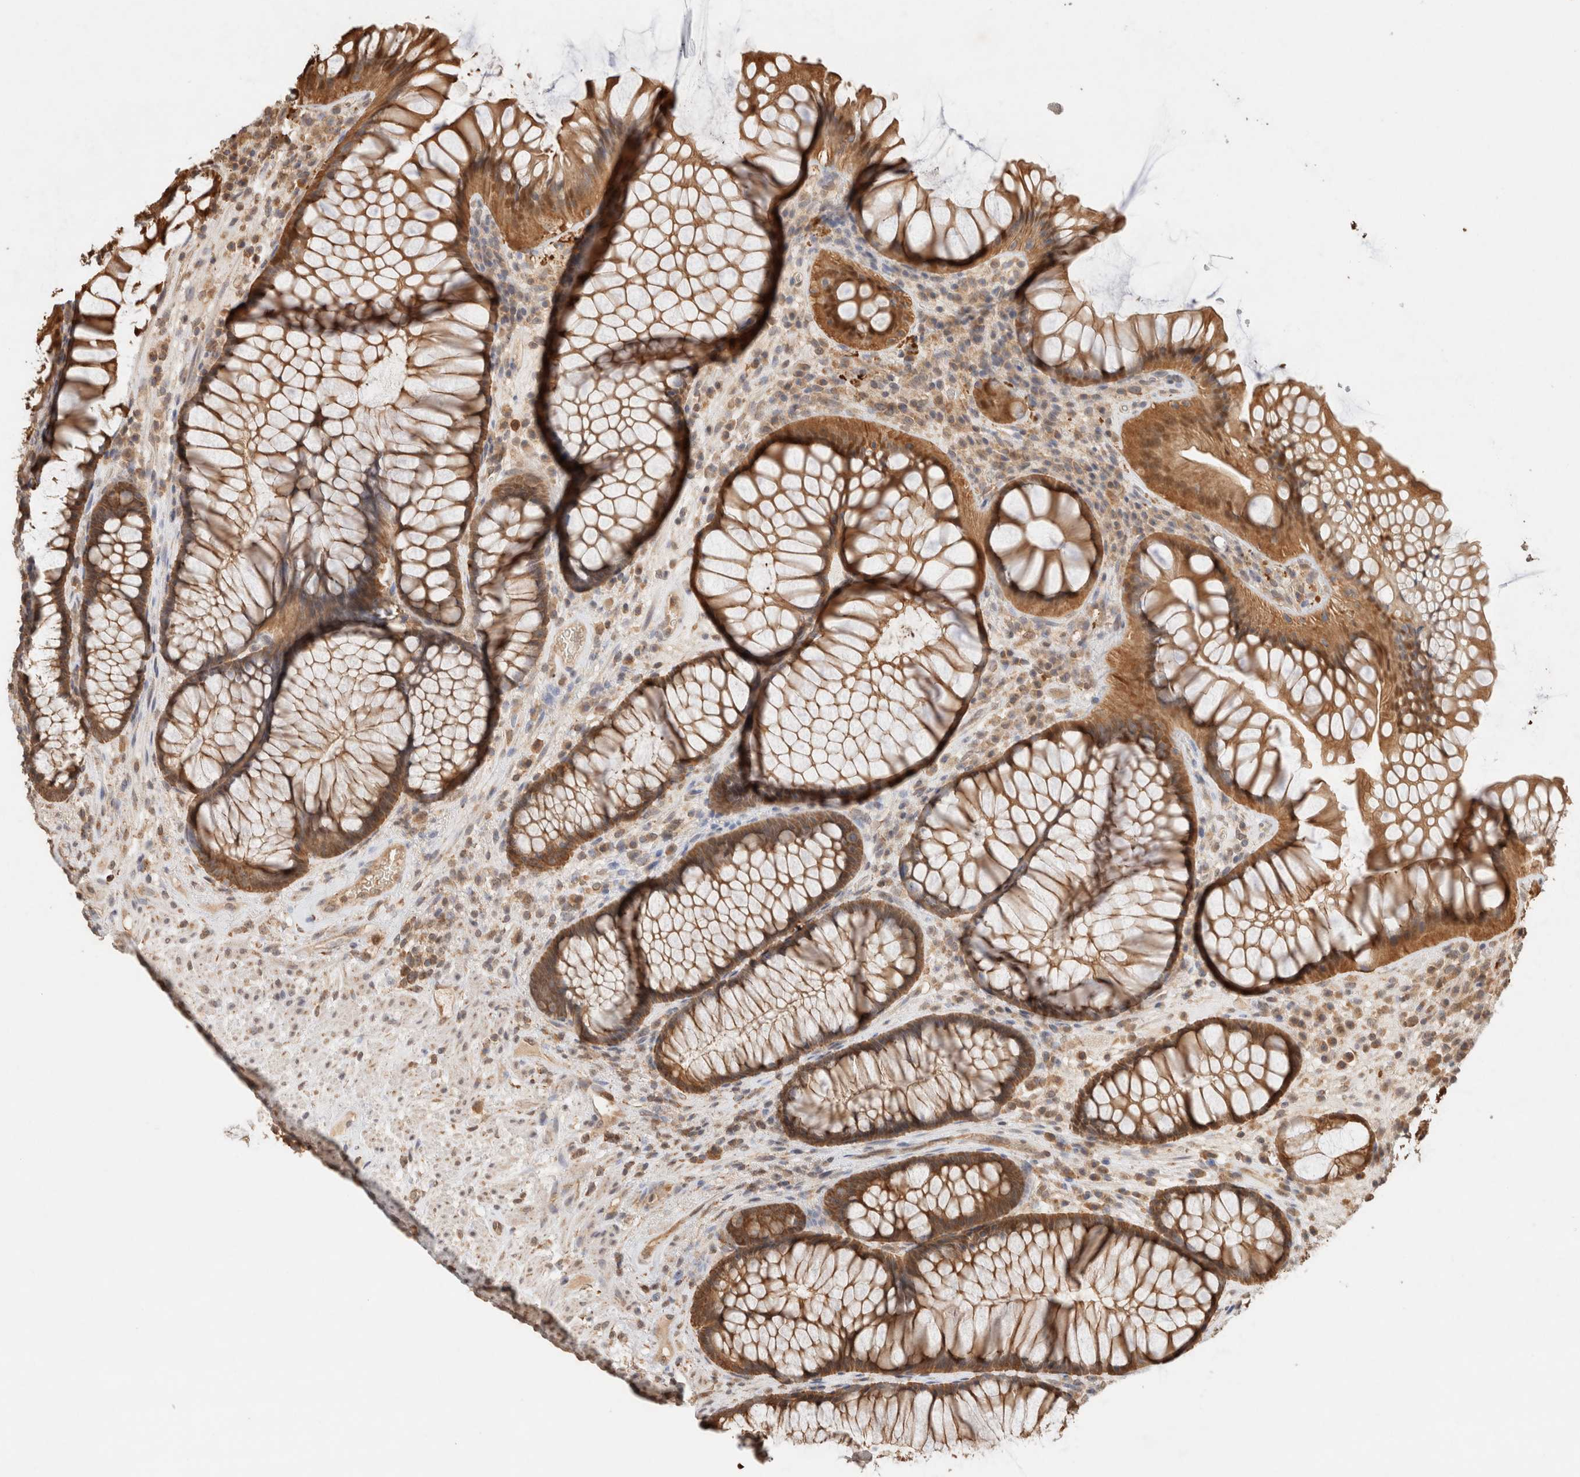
{"staining": {"intensity": "strong", "quantity": ">75%", "location": "cytoplasmic/membranous"}, "tissue": "rectum", "cell_type": "Glandular cells", "image_type": "normal", "snomed": [{"axis": "morphology", "description": "Normal tissue, NOS"}, {"axis": "topography", "description": "Rectum"}], "caption": "DAB immunohistochemical staining of unremarkable rectum reveals strong cytoplasmic/membranous protein positivity in approximately >75% of glandular cells.", "gene": "CA13", "patient": {"sex": "male", "age": 51}}